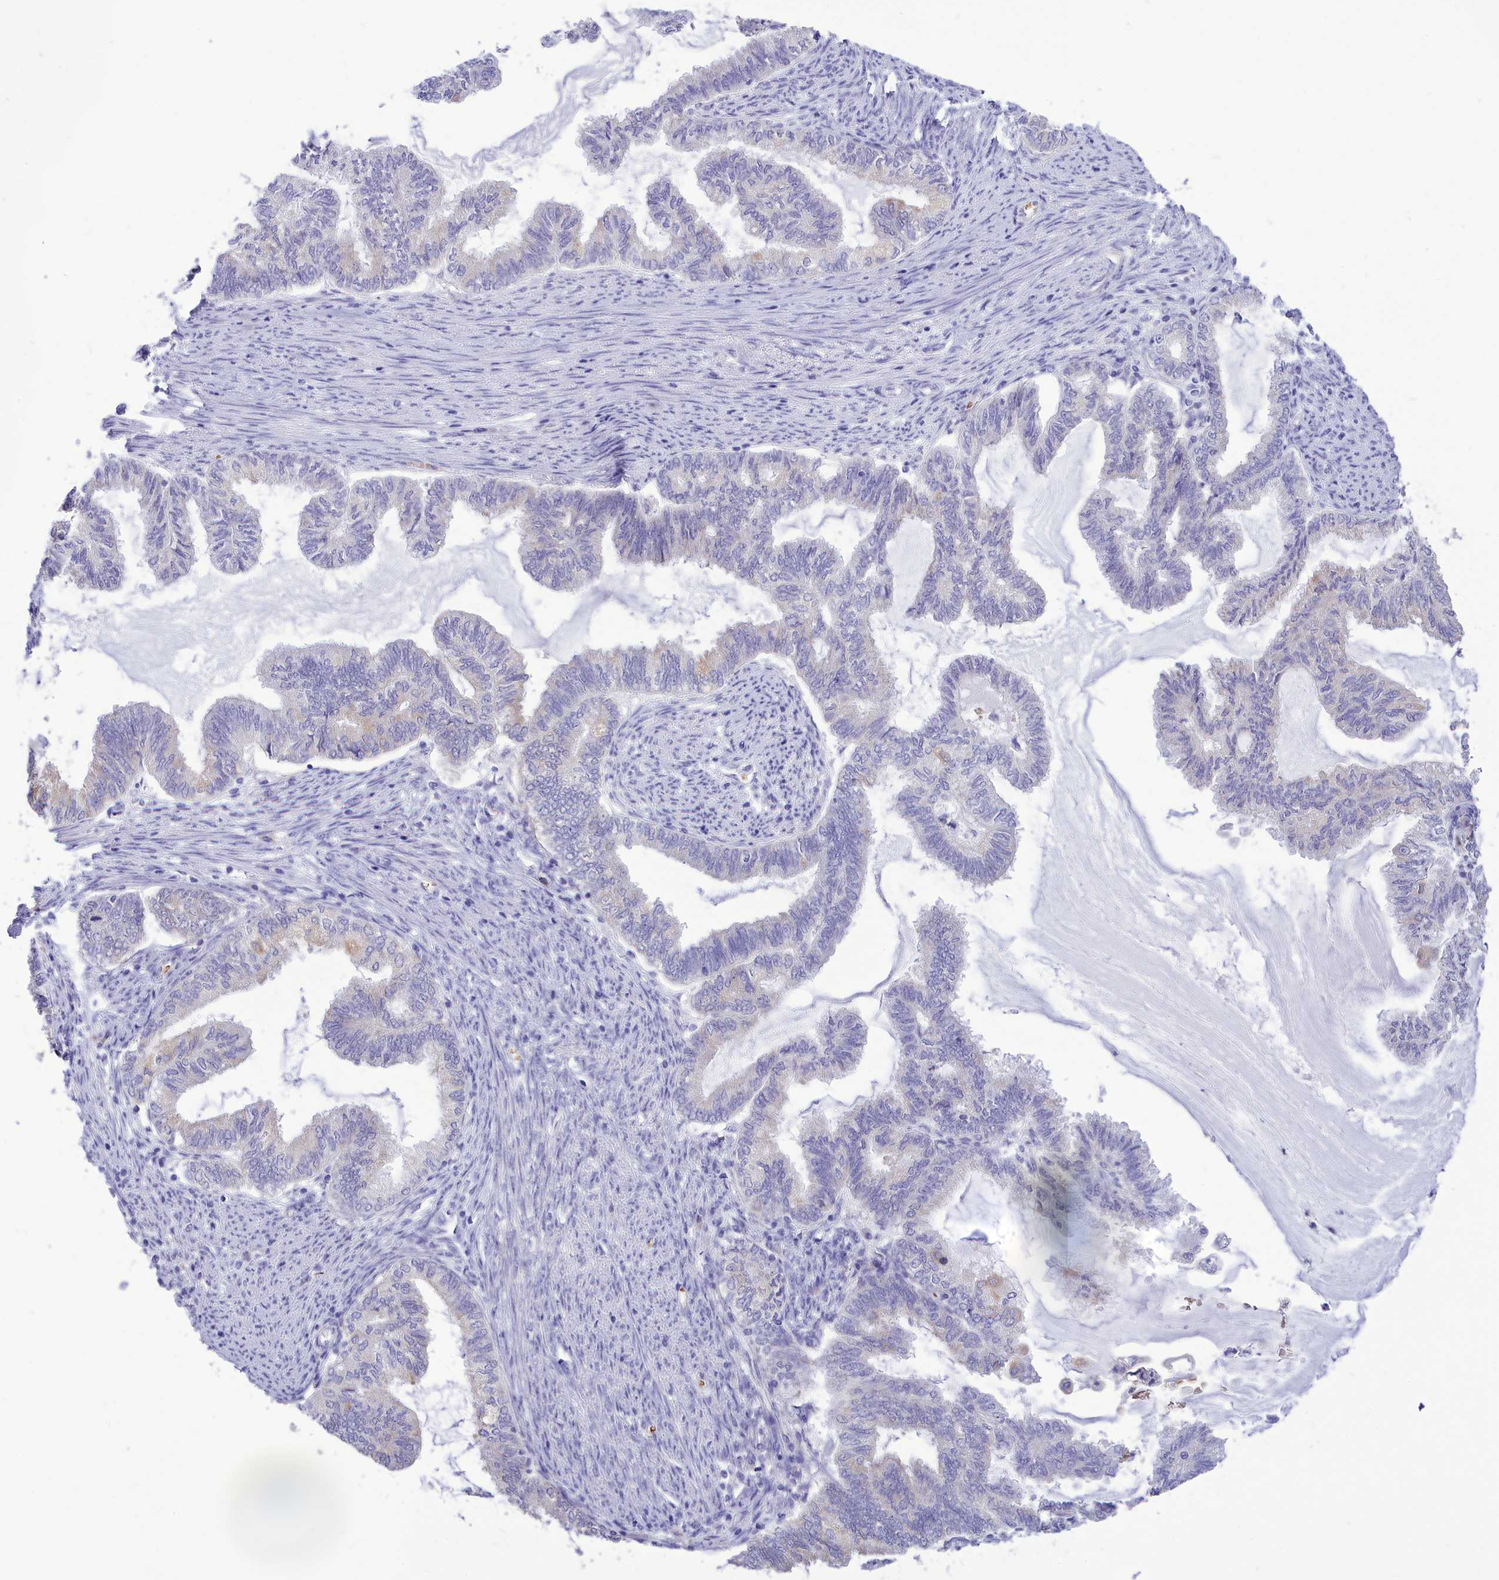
{"staining": {"intensity": "negative", "quantity": "none", "location": "none"}, "tissue": "endometrial cancer", "cell_type": "Tumor cells", "image_type": "cancer", "snomed": [{"axis": "morphology", "description": "Adenocarcinoma, NOS"}, {"axis": "topography", "description": "Endometrium"}], "caption": "Immunohistochemistry (IHC) image of neoplastic tissue: endometrial cancer (adenocarcinoma) stained with DAB (3,3'-diaminobenzidine) shows no significant protein positivity in tumor cells. (Stains: DAB (3,3'-diaminobenzidine) immunohistochemistry (IHC) with hematoxylin counter stain, Microscopy: brightfield microscopy at high magnification).", "gene": "DCAF16", "patient": {"sex": "female", "age": 86}}